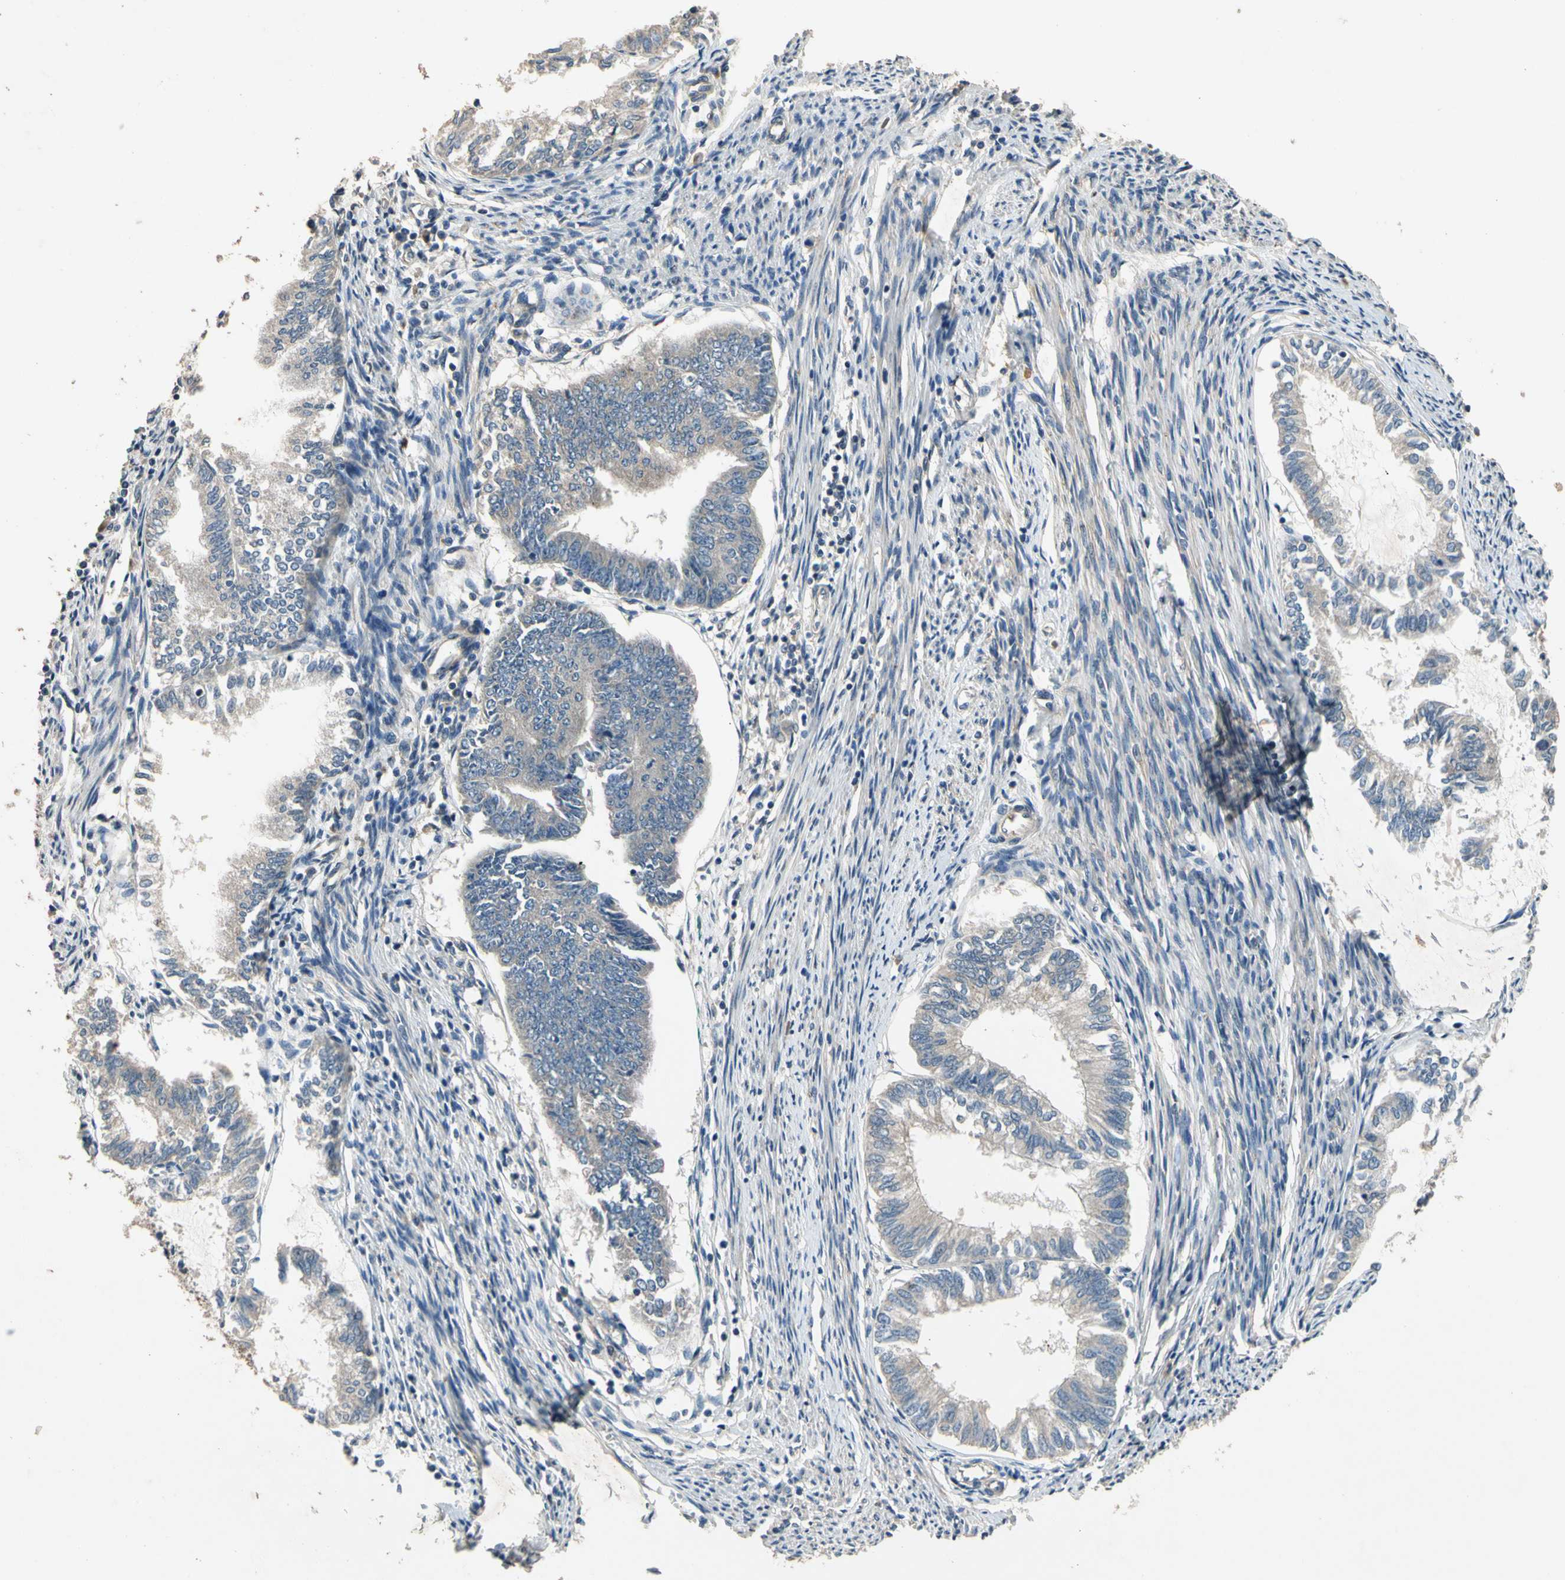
{"staining": {"intensity": "weak", "quantity": "<25%", "location": "cytoplasmic/membranous"}, "tissue": "endometrial cancer", "cell_type": "Tumor cells", "image_type": "cancer", "snomed": [{"axis": "morphology", "description": "Adenocarcinoma, NOS"}, {"axis": "topography", "description": "Endometrium"}], "caption": "Tumor cells show no significant protein staining in endometrial adenocarcinoma. (DAB (3,3'-diaminobenzidine) IHC, high magnification).", "gene": "ALKBH3", "patient": {"sex": "female", "age": 86}}